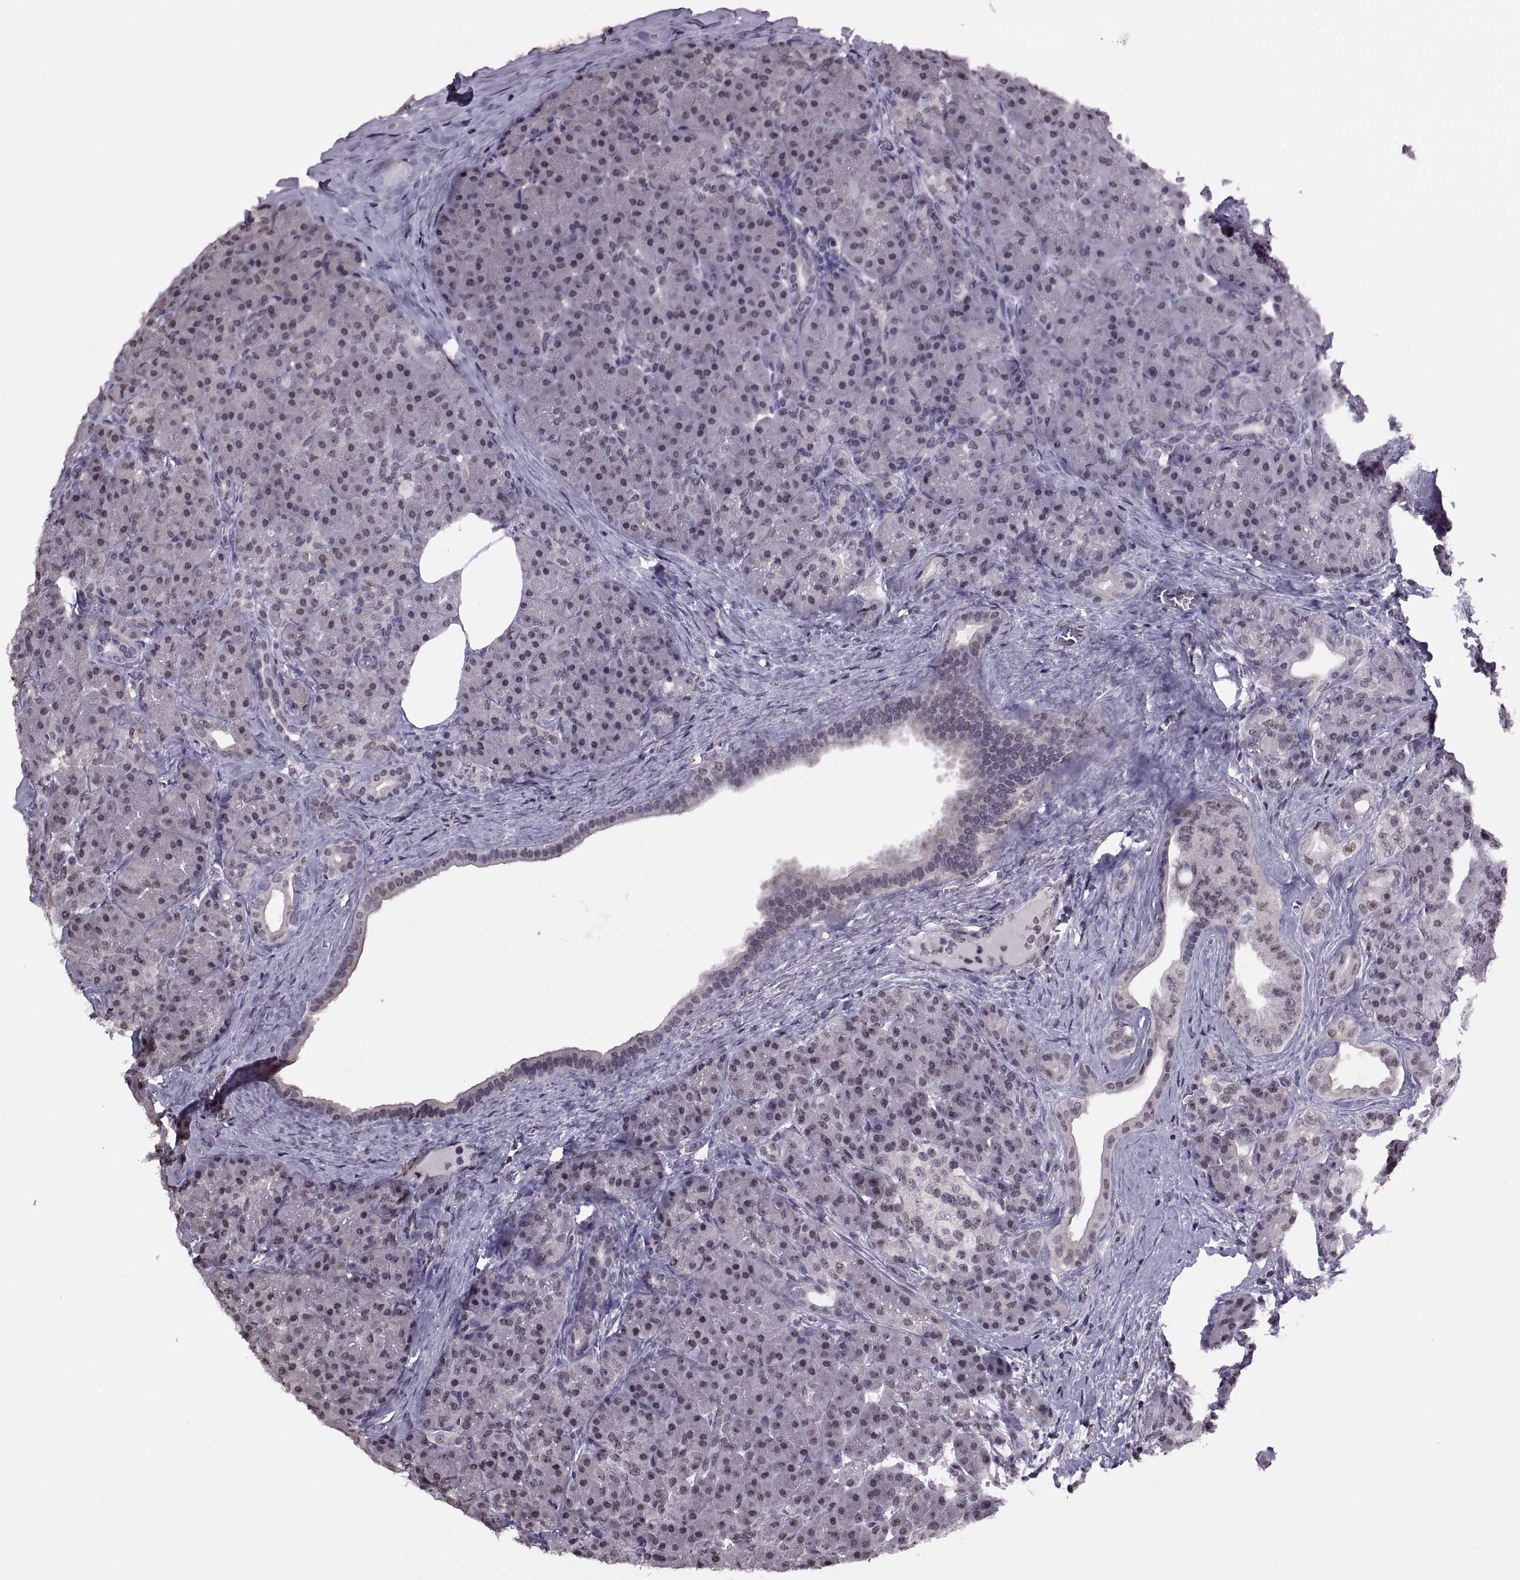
{"staining": {"intensity": "weak", "quantity": "<25%", "location": "nuclear"}, "tissue": "pancreas", "cell_type": "Exocrine glandular cells", "image_type": "normal", "snomed": [{"axis": "morphology", "description": "Normal tissue, NOS"}, {"axis": "topography", "description": "Pancreas"}], "caption": "Pancreas was stained to show a protein in brown. There is no significant positivity in exocrine glandular cells. The staining is performed using DAB (3,3'-diaminobenzidine) brown chromogen with nuclei counter-stained in using hematoxylin.", "gene": "INTS3", "patient": {"sex": "male", "age": 57}}